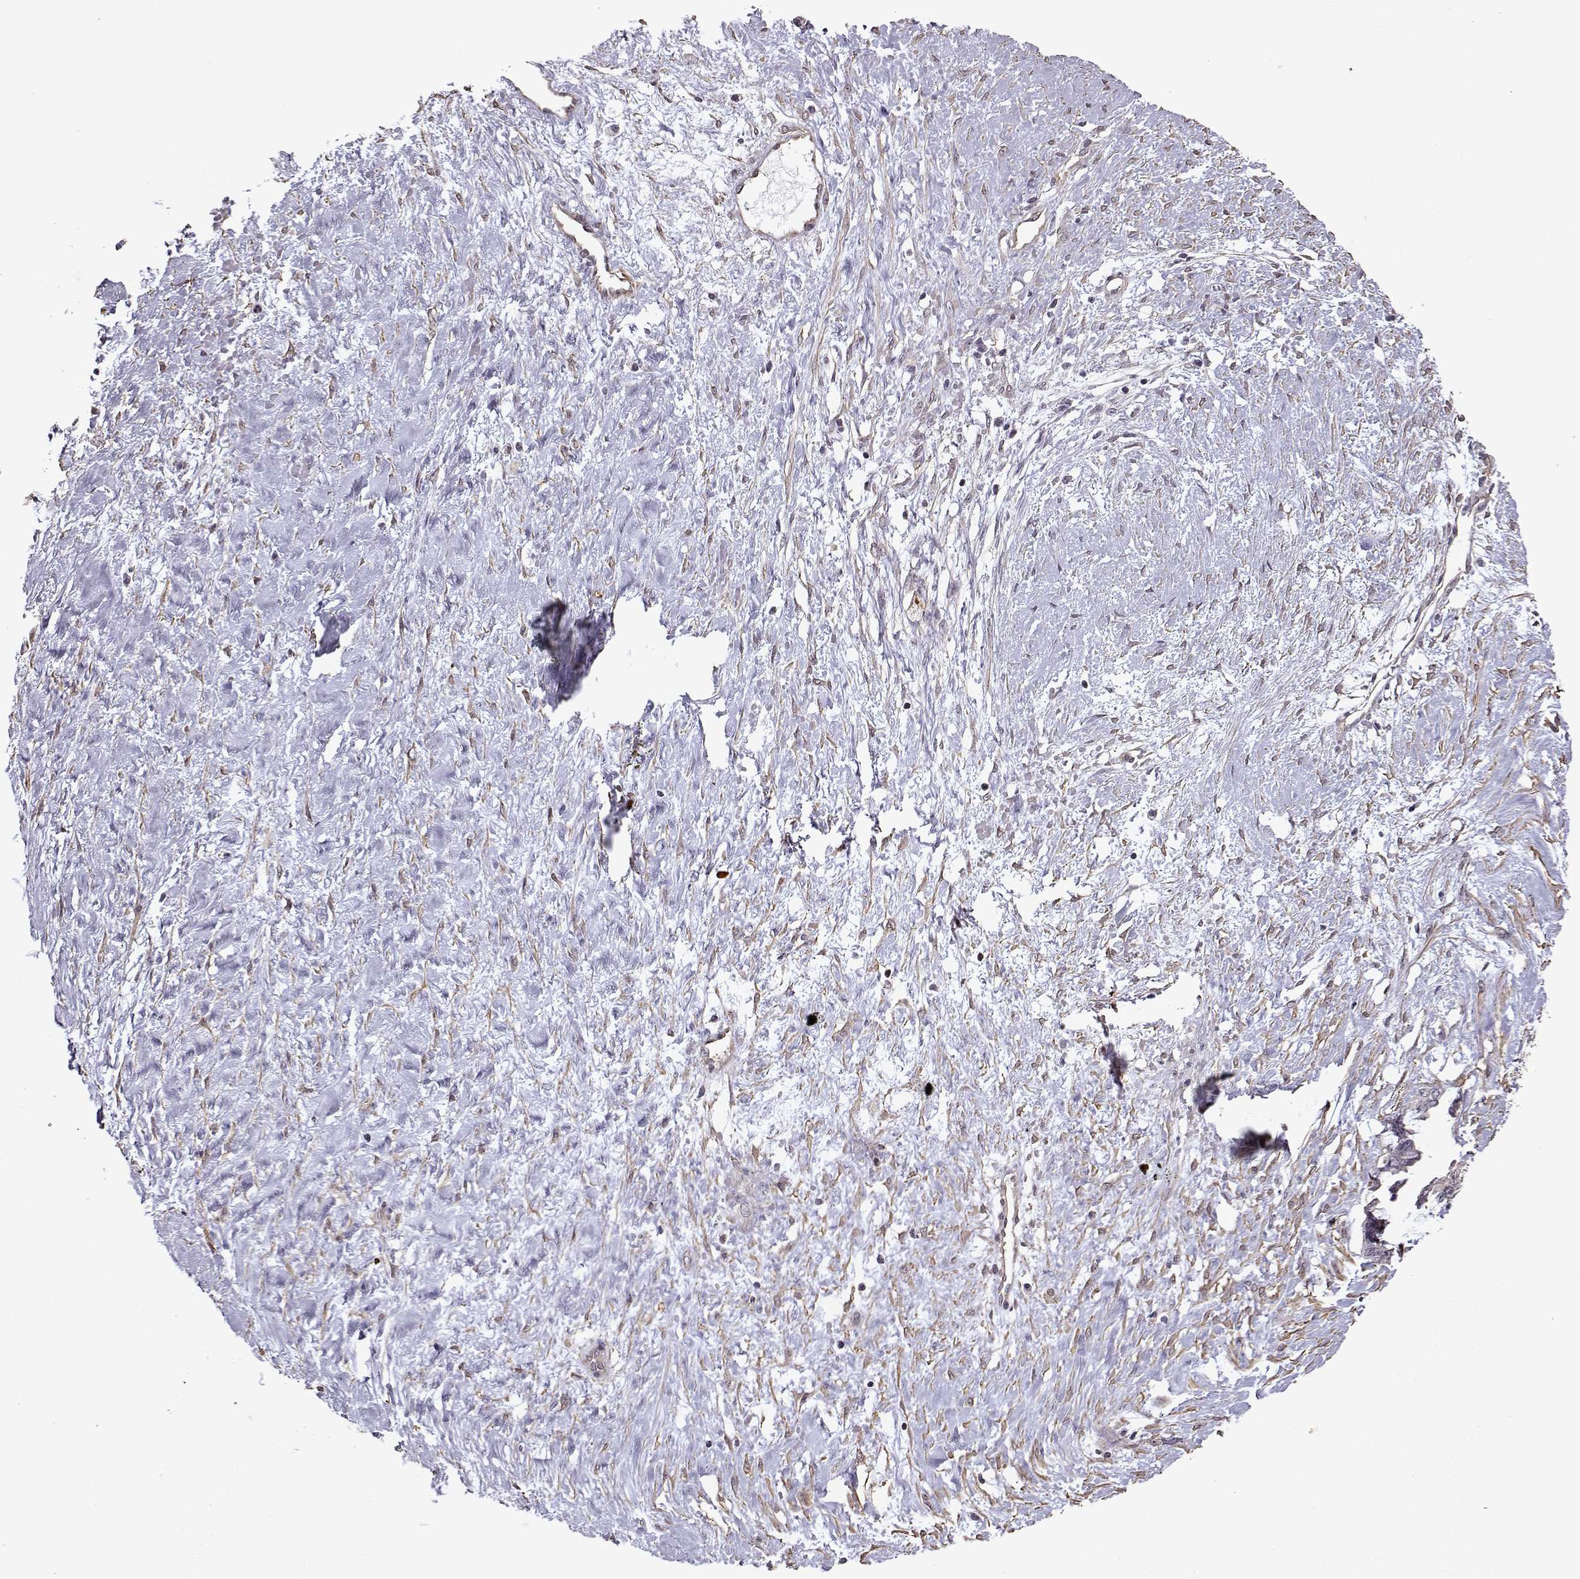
{"staining": {"intensity": "negative", "quantity": "none", "location": "none"}, "tissue": "ovarian cancer", "cell_type": "Tumor cells", "image_type": "cancer", "snomed": [{"axis": "morphology", "description": "Cystadenocarcinoma, serous, NOS"}, {"axis": "topography", "description": "Ovary"}], "caption": "A high-resolution histopathology image shows immunohistochemistry (IHC) staining of serous cystadenocarcinoma (ovarian), which displays no significant expression in tumor cells.", "gene": "KRT9", "patient": {"sex": "female", "age": 69}}